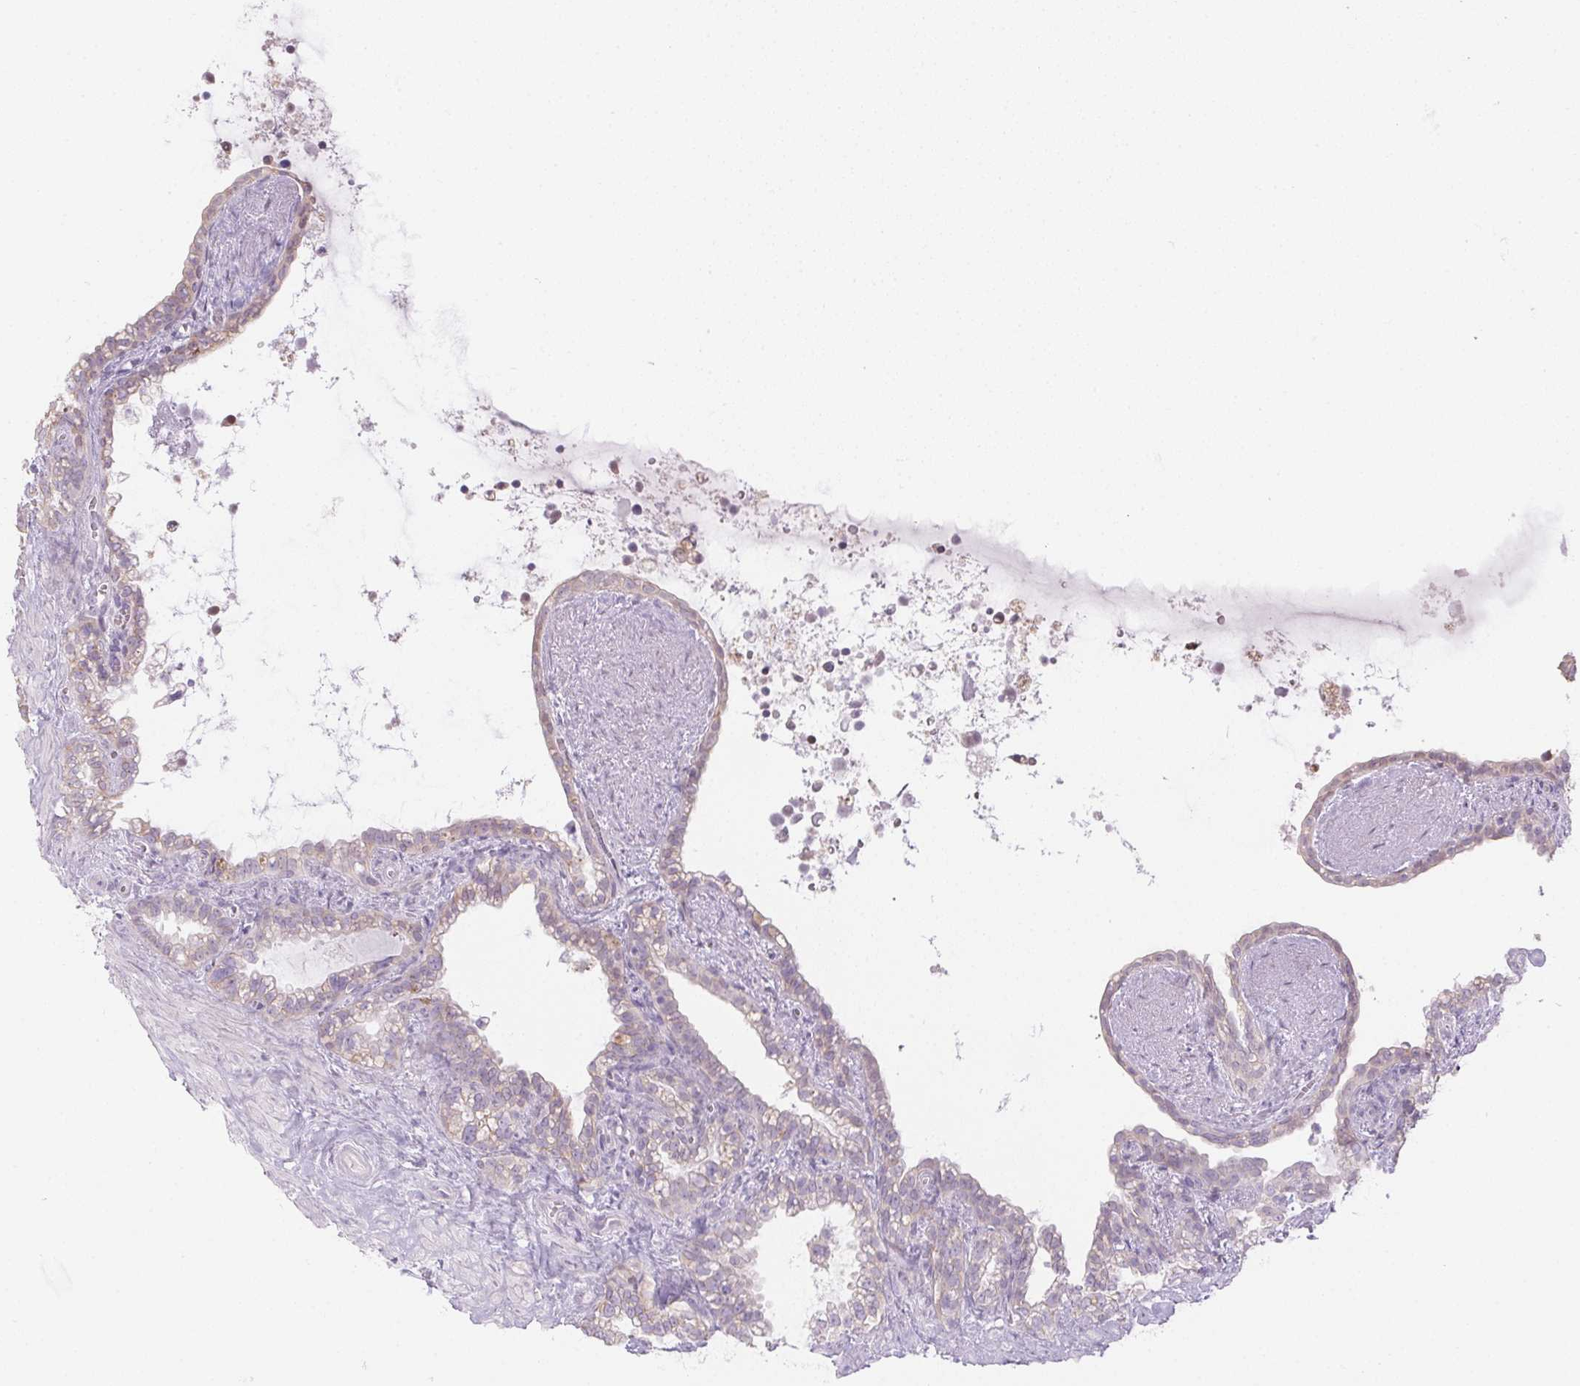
{"staining": {"intensity": "negative", "quantity": "none", "location": "none"}, "tissue": "seminal vesicle", "cell_type": "Glandular cells", "image_type": "normal", "snomed": [{"axis": "morphology", "description": "Normal tissue, NOS"}, {"axis": "topography", "description": "Seminal veicle"}], "caption": "This is a image of immunohistochemistry staining of unremarkable seminal vesicle, which shows no positivity in glandular cells.", "gene": "CTCFL", "patient": {"sex": "male", "age": 76}}